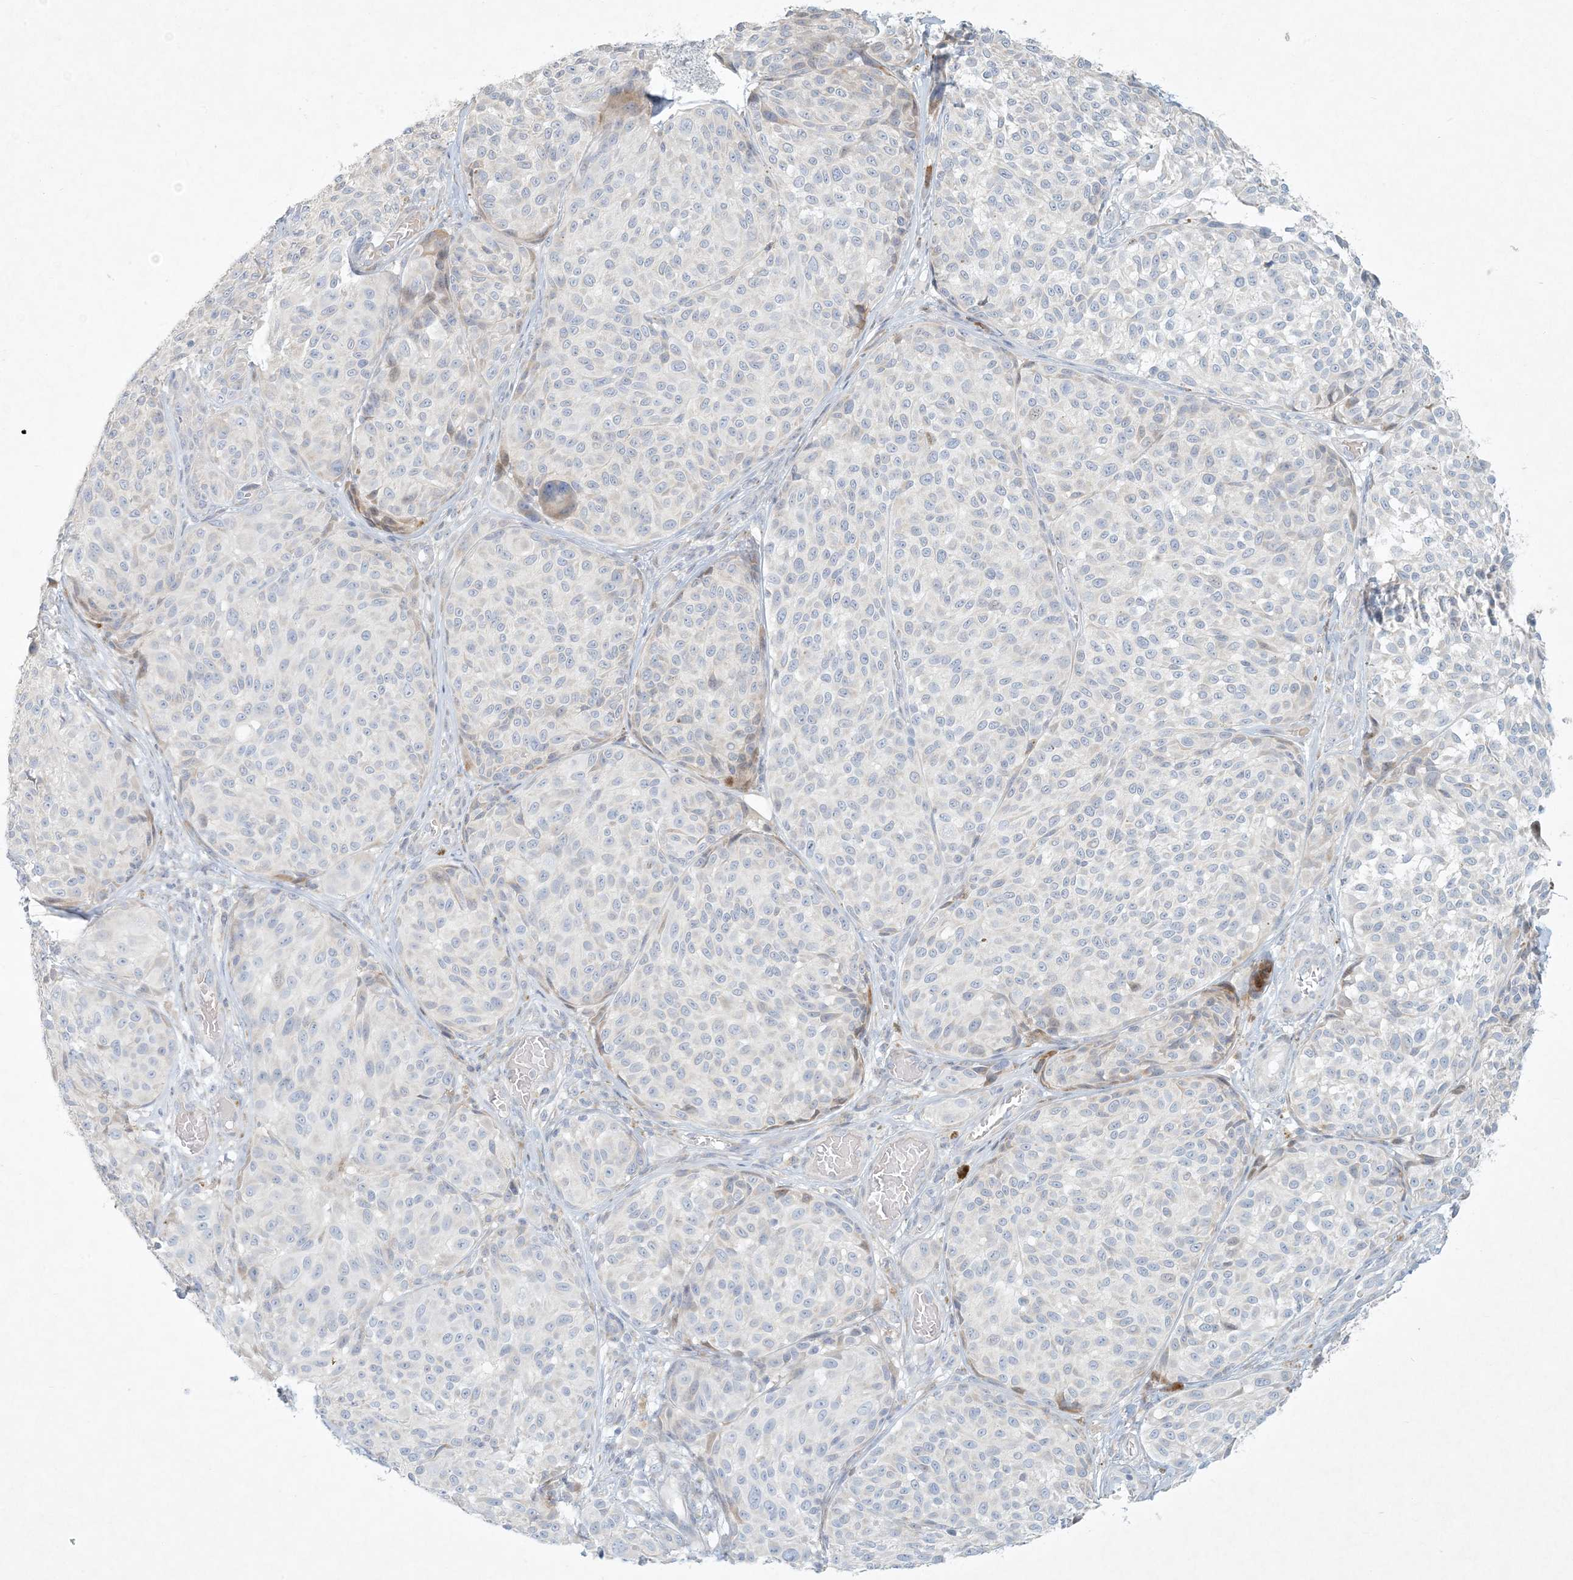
{"staining": {"intensity": "negative", "quantity": "none", "location": "none"}, "tissue": "melanoma", "cell_type": "Tumor cells", "image_type": "cancer", "snomed": [{"axis": "morphology", "description": "Malignant melanoma, NOS"}, {"axis": "topography", "description": "Skin"}], "caption": "Tumor cells show no significant protein staining in malignant melanoma.", "gene": "ZNF385D", "patient": {"sex": "male", "age": 83}}